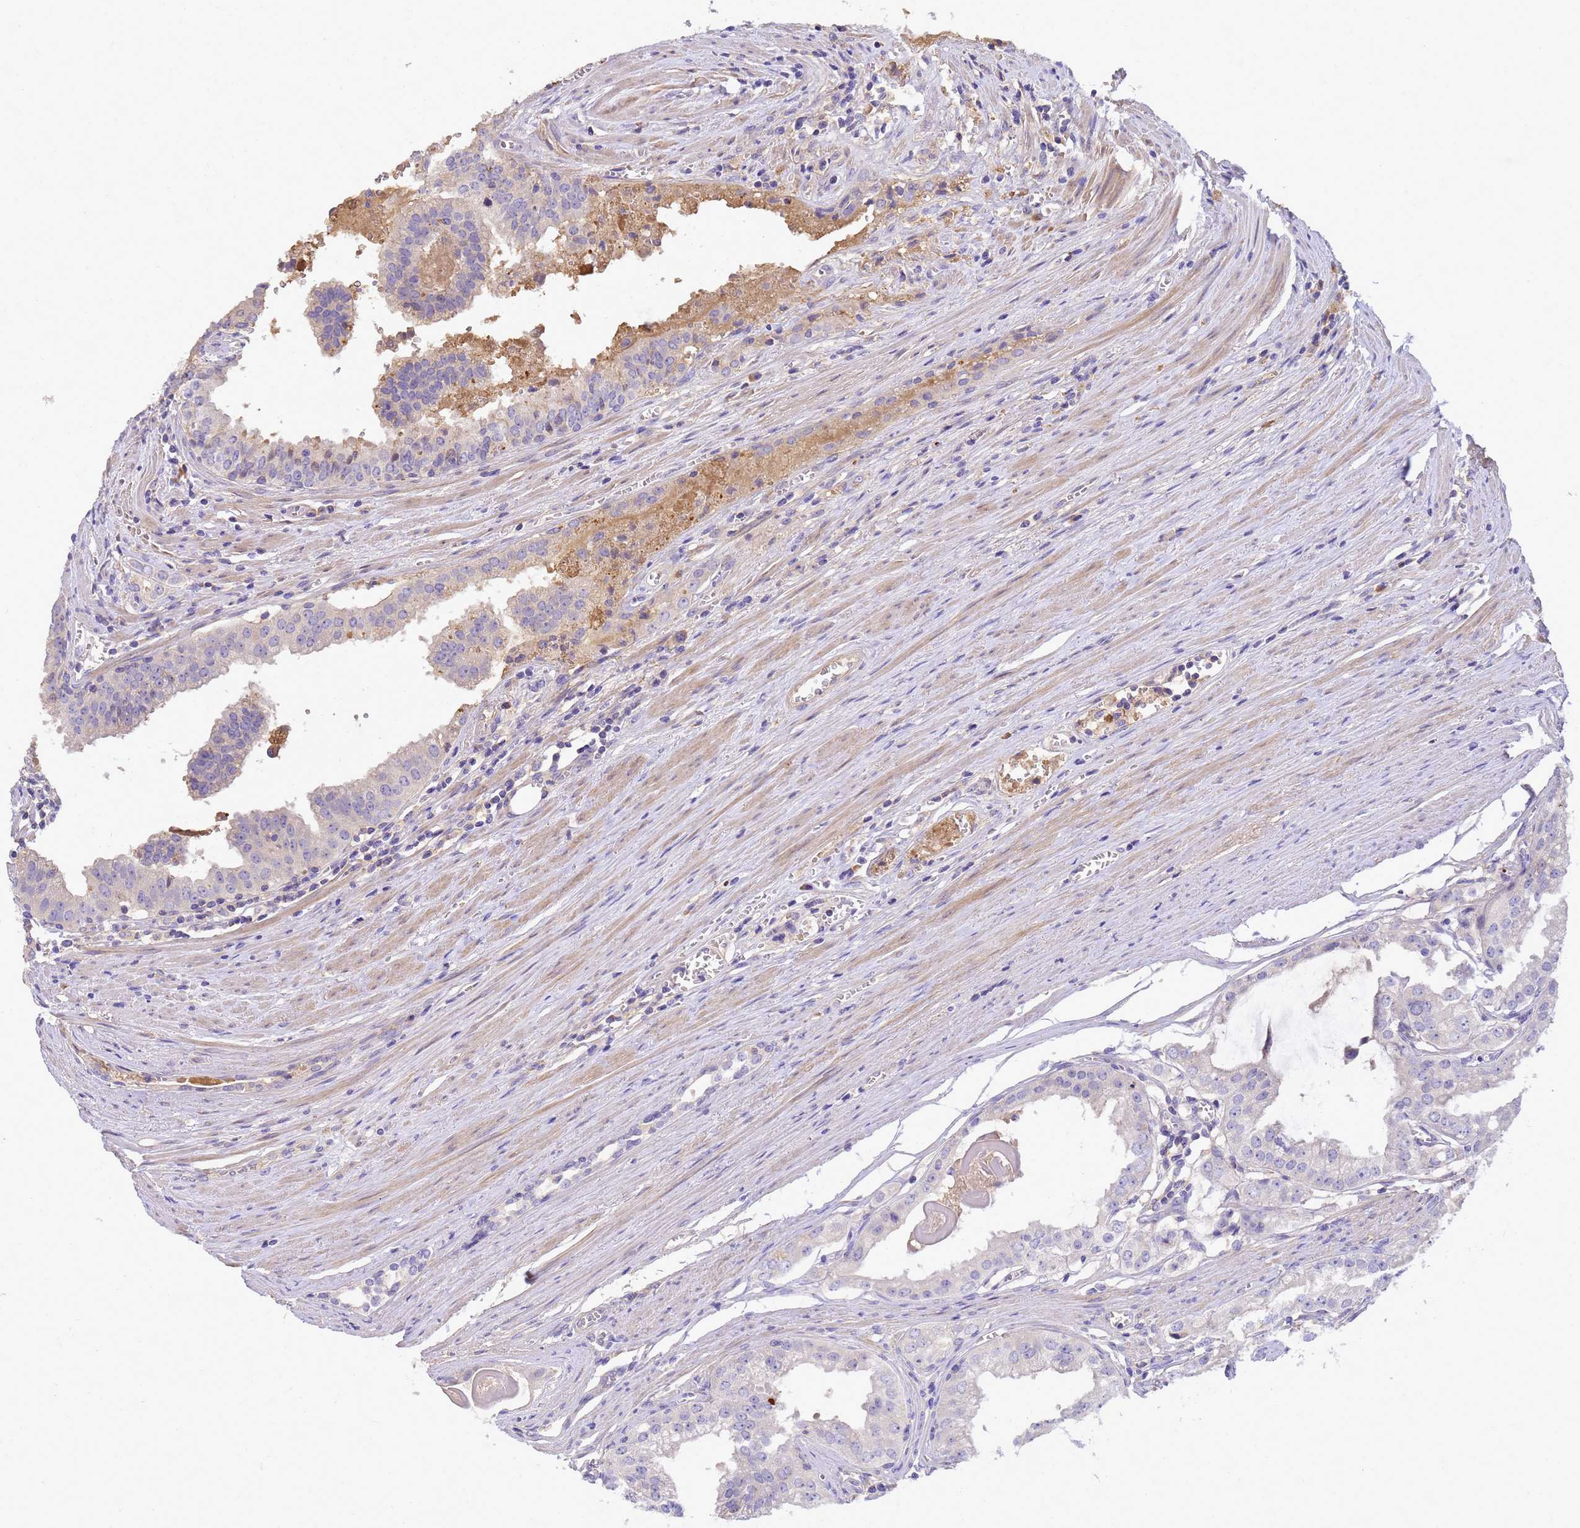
{"staining": {"intensity": "negative", "quantity": "none", "location": "none"}, "tissue": "prostate cancer", "cell_type": "Tumor cells", "image_type": "cancer", "snomed": [{"axis": "morphology", "description": "Adenocarcinoma, High grade"}, {"axis": "topography", "description": "Prostate"}], "caption": "A photomicrograph of human prostate cancer (adenocarcinoma (high-grade)) is negative for staining in tumor cells.", "gene": "TBCD", "patient": {"sex": "male", "age": 68}}